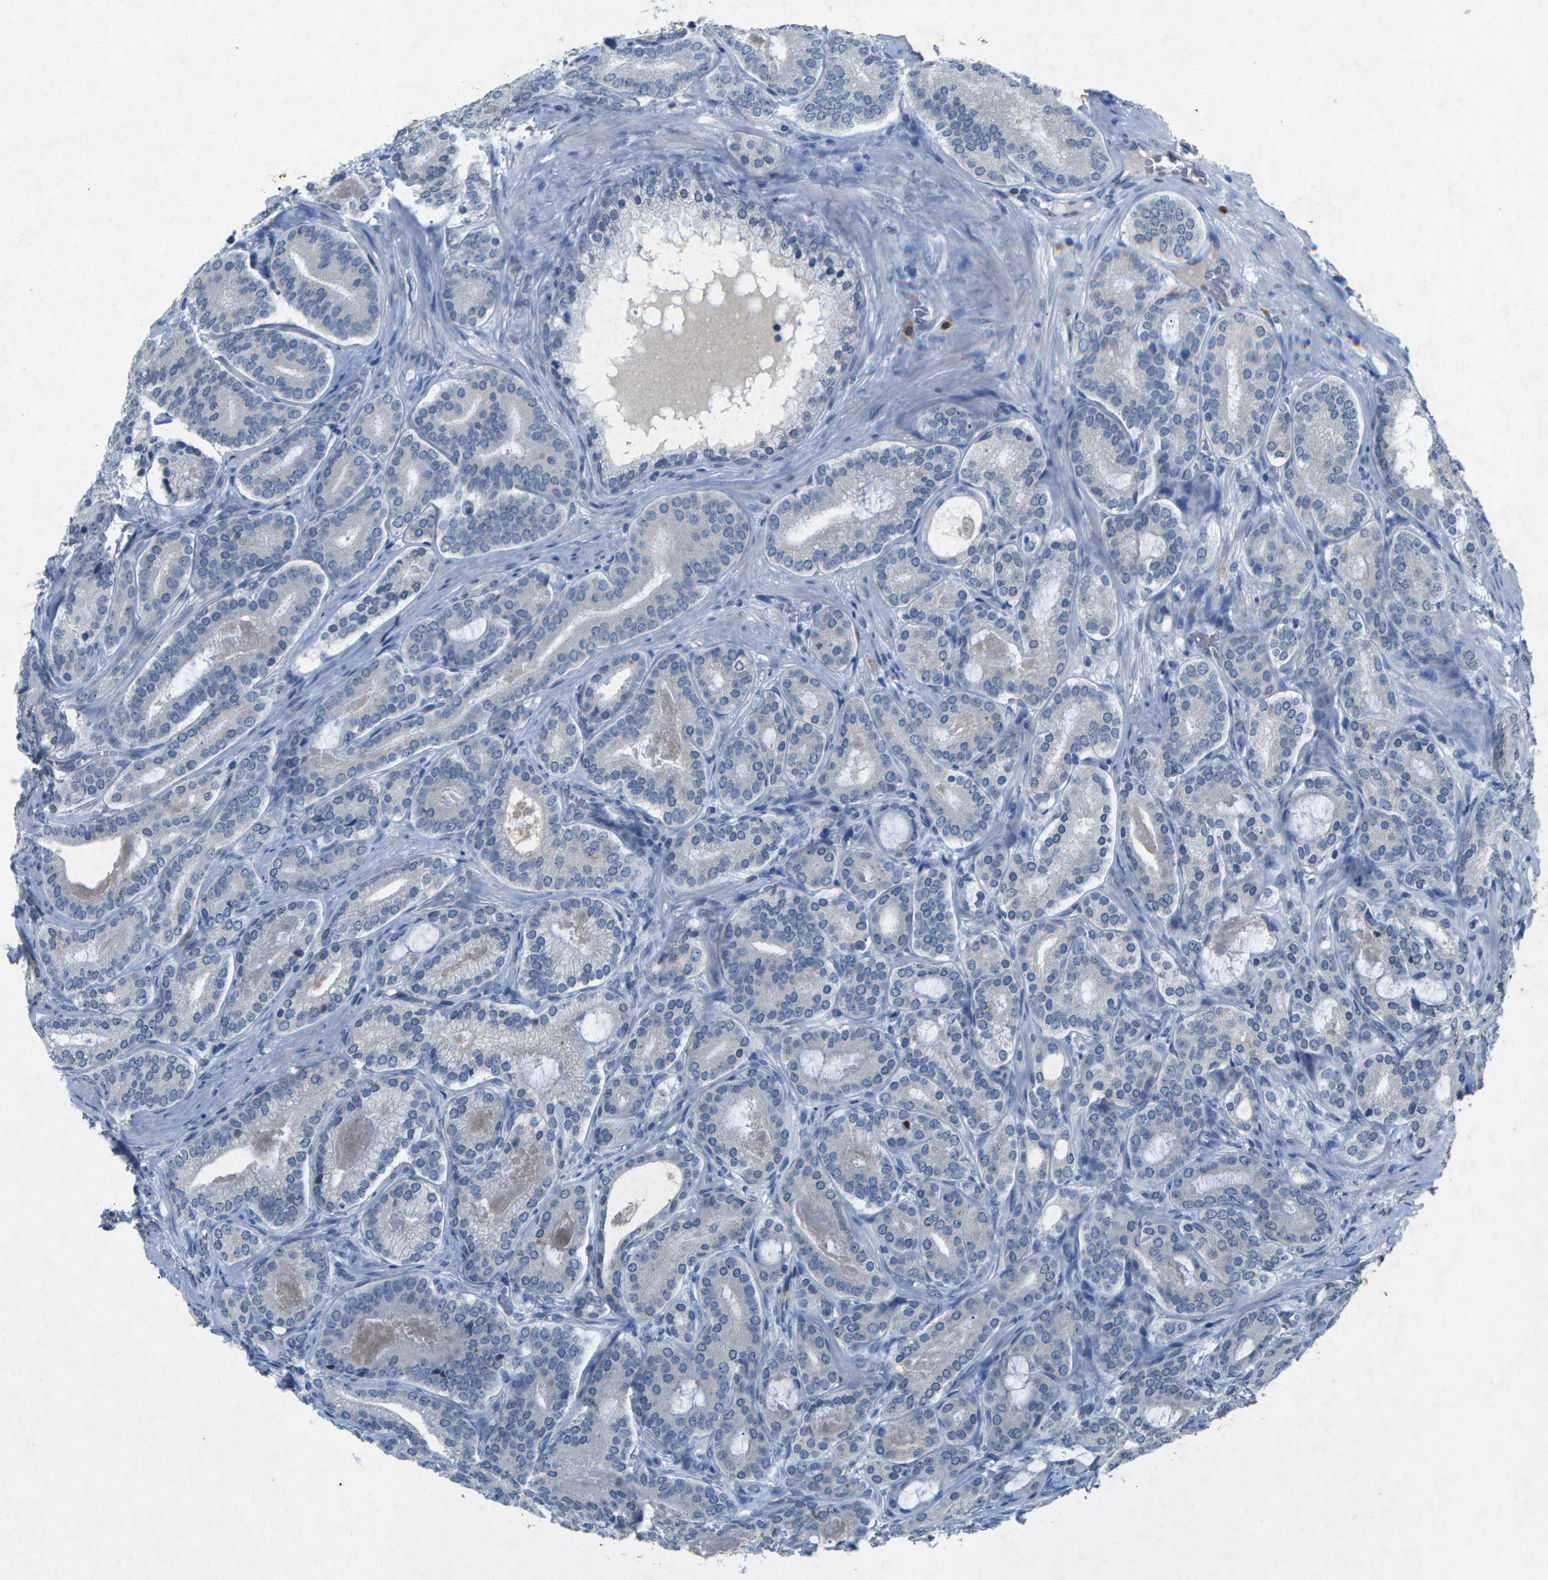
{"staining": {"intensity": "negative", "quantity": "none", "location": "none"}, "tissue": "prostate cancer", "cell_type": "Tumor cells", "image_type": "cancer", "snomed": [{"axis": "morphology", "description": "Adenocarcinoma, High grade"}, {"axis": "topography", "description": "Prostate"}], "caption": "High magnification brightfield microscopy of adenocarcinoma (high-grade) (prostate) stained with DAB (brown) and counterstained with hematoxylin (blue): tumor cells show no significant expression. (Immunohistochemistry, brightfield microscopy, high magnification).", "gene": "PLG", "patient": {"sex": "male", "age": 60}}